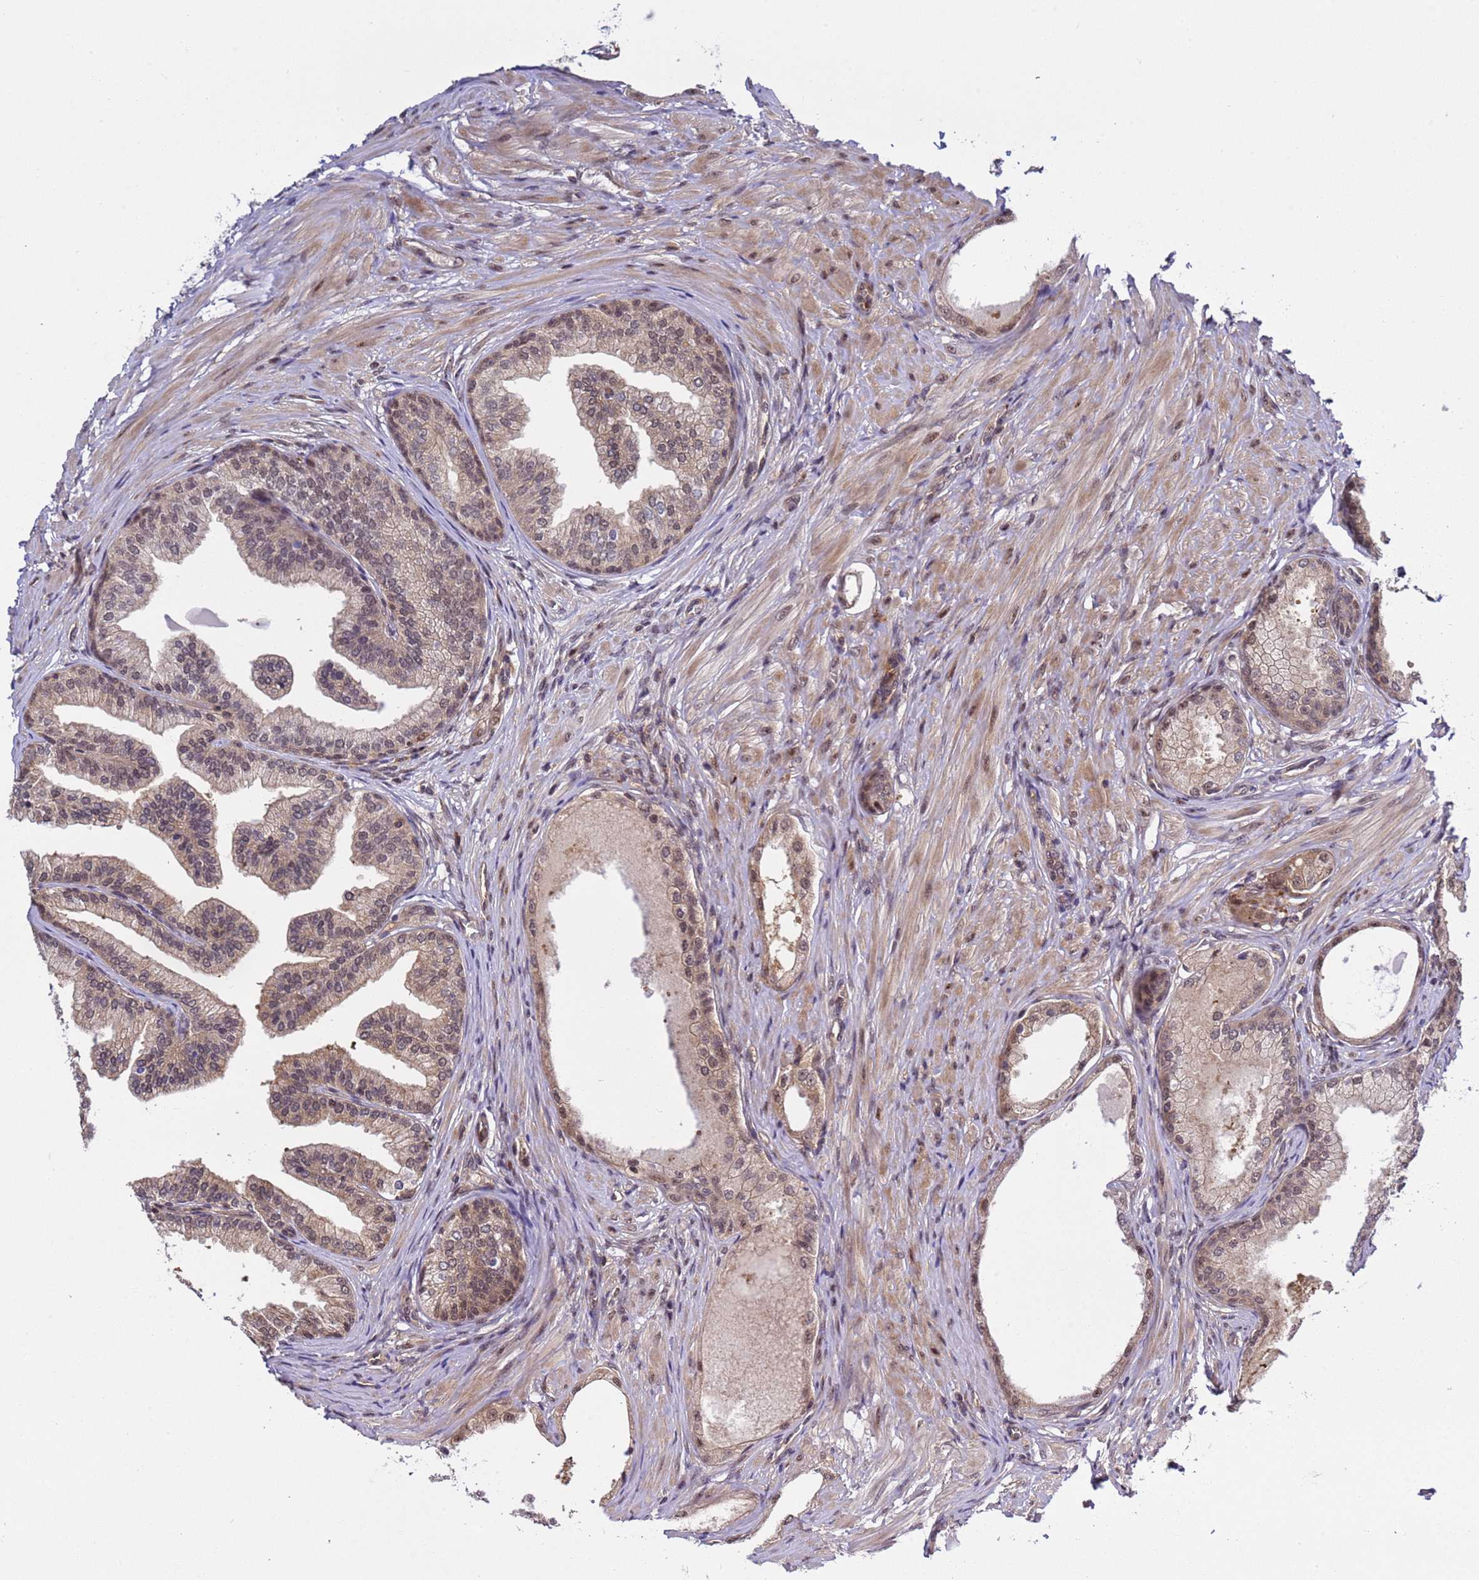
{"staining": {"intensity": "moderate", "quantity": ">75%", "location": "cytoplasmic/membranous,nuclear"}, "tissue": "prostate cancer", "cell_type": "Tumor cells", "image_type": "cancer", "snomed": [{"axis": "morphology", "description": "Adenocarcinoma, High grade"}, {"axis": "topography", "description": "Prostate"}], "caption": "Prostate cancer (high-grade adenocarcinoma) stained for a protein exhibits moderate cytoplasmic/membranous and nuclear positivity in tumor cells. The staining is performed using DAB brown chromogen to label protein expression. The nuclei are counter-stained blue using hematoxylin.", "gene": "GEN1", "patient": {"sex": "male", "age": 59}}